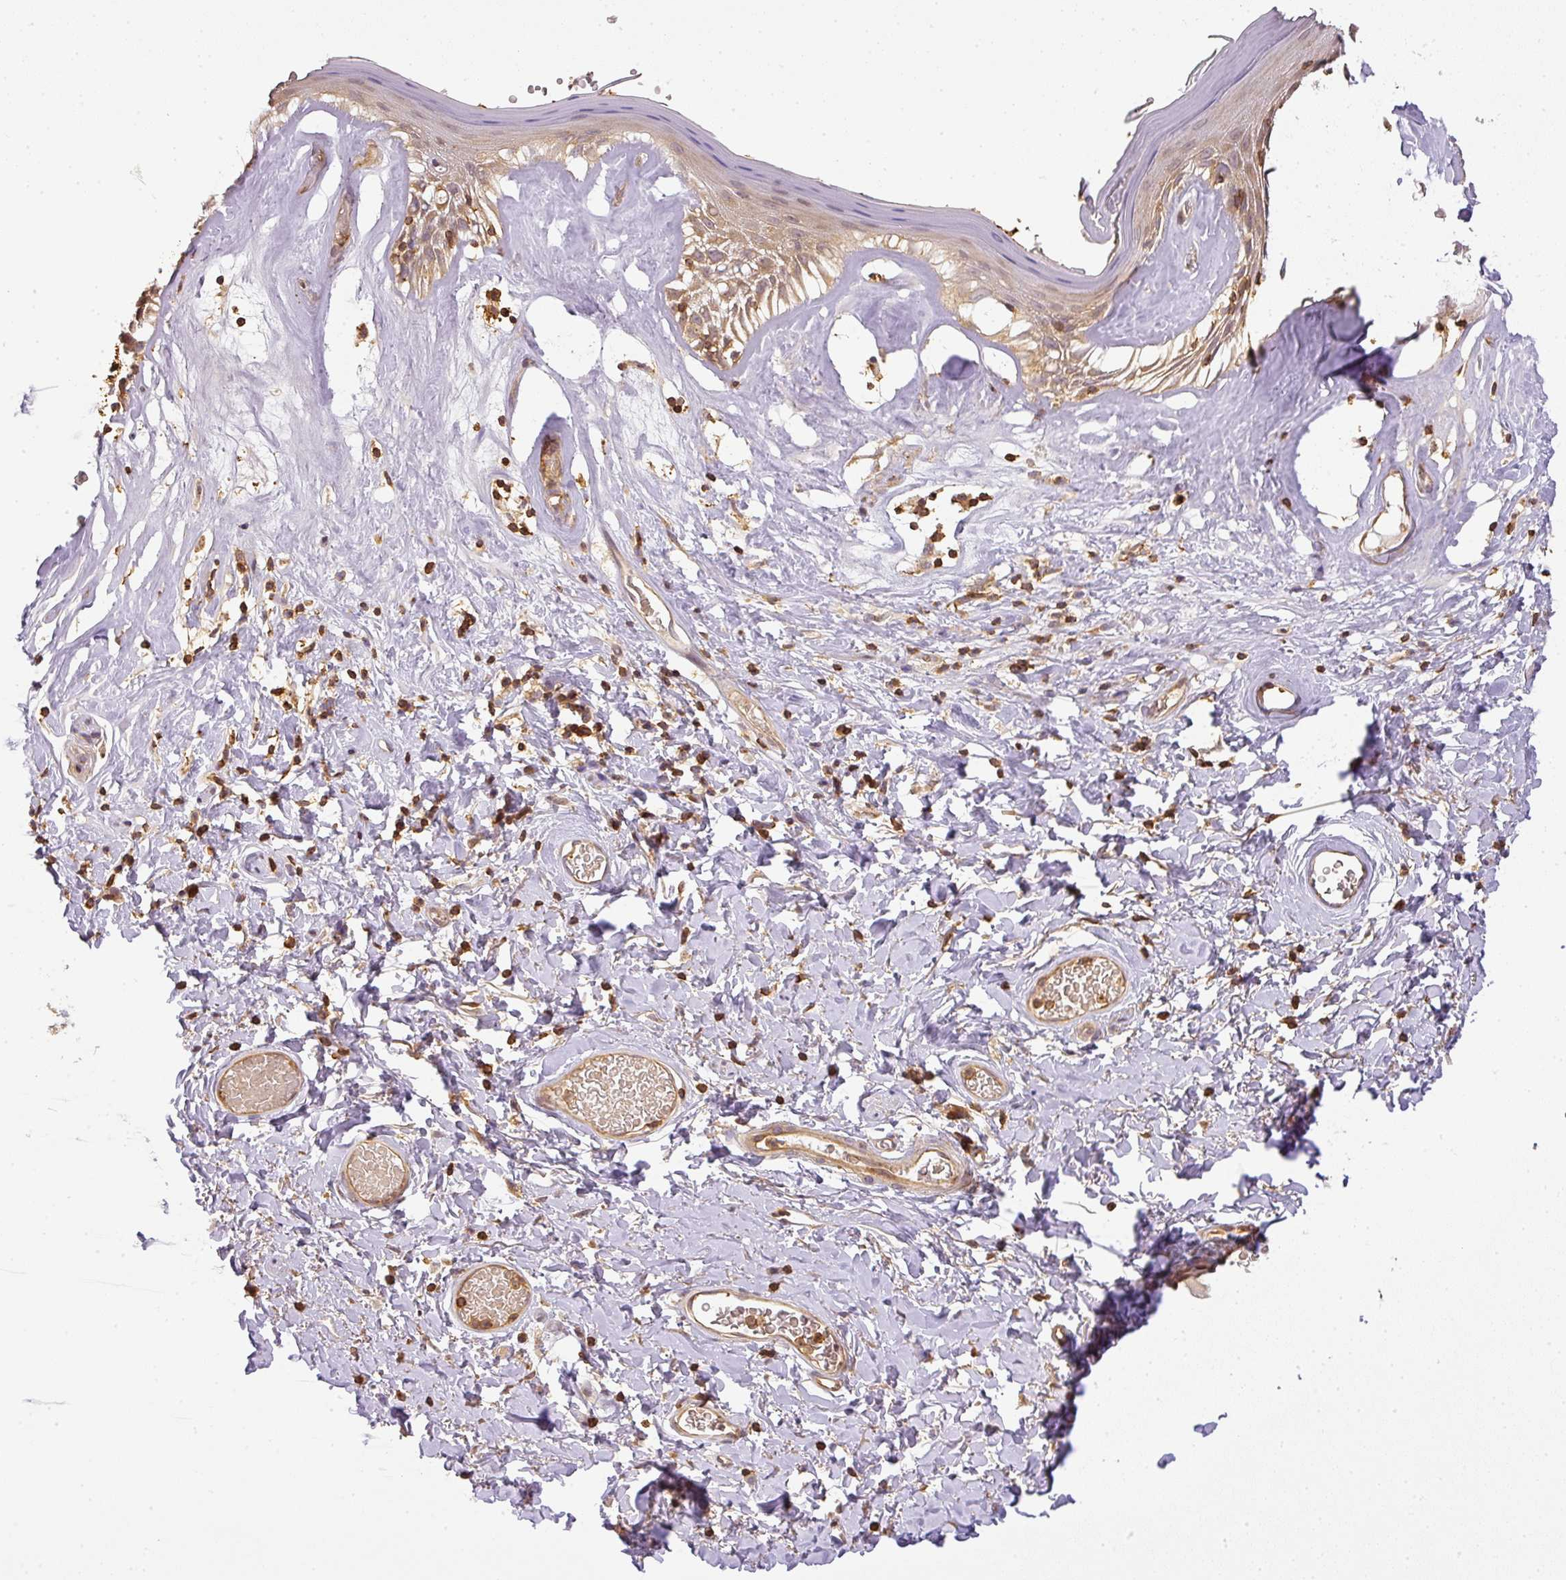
{"staining": {"intensity": "moderate", "quantity": "<25%", "location": "cytoplasmic/membranous"}, "tissue": "skin", "cell_type": "Epidermal cells", "image_type": "normal", "snomed": [{"axis": "morphology", "description": "Normal tissue, NOS"}, {"axis": "morphology", "description": "Inflammation, NOS"}, {"axis": "topography", "description": "Vulva"}], "caption": "Protein expression analysis of benign skin demonstrates moderate cytoplasmic/membranous staining in about <25% of epidermal cells.", "gene": "TCL1B", "patient": {"sex": "female", "age": 86}}